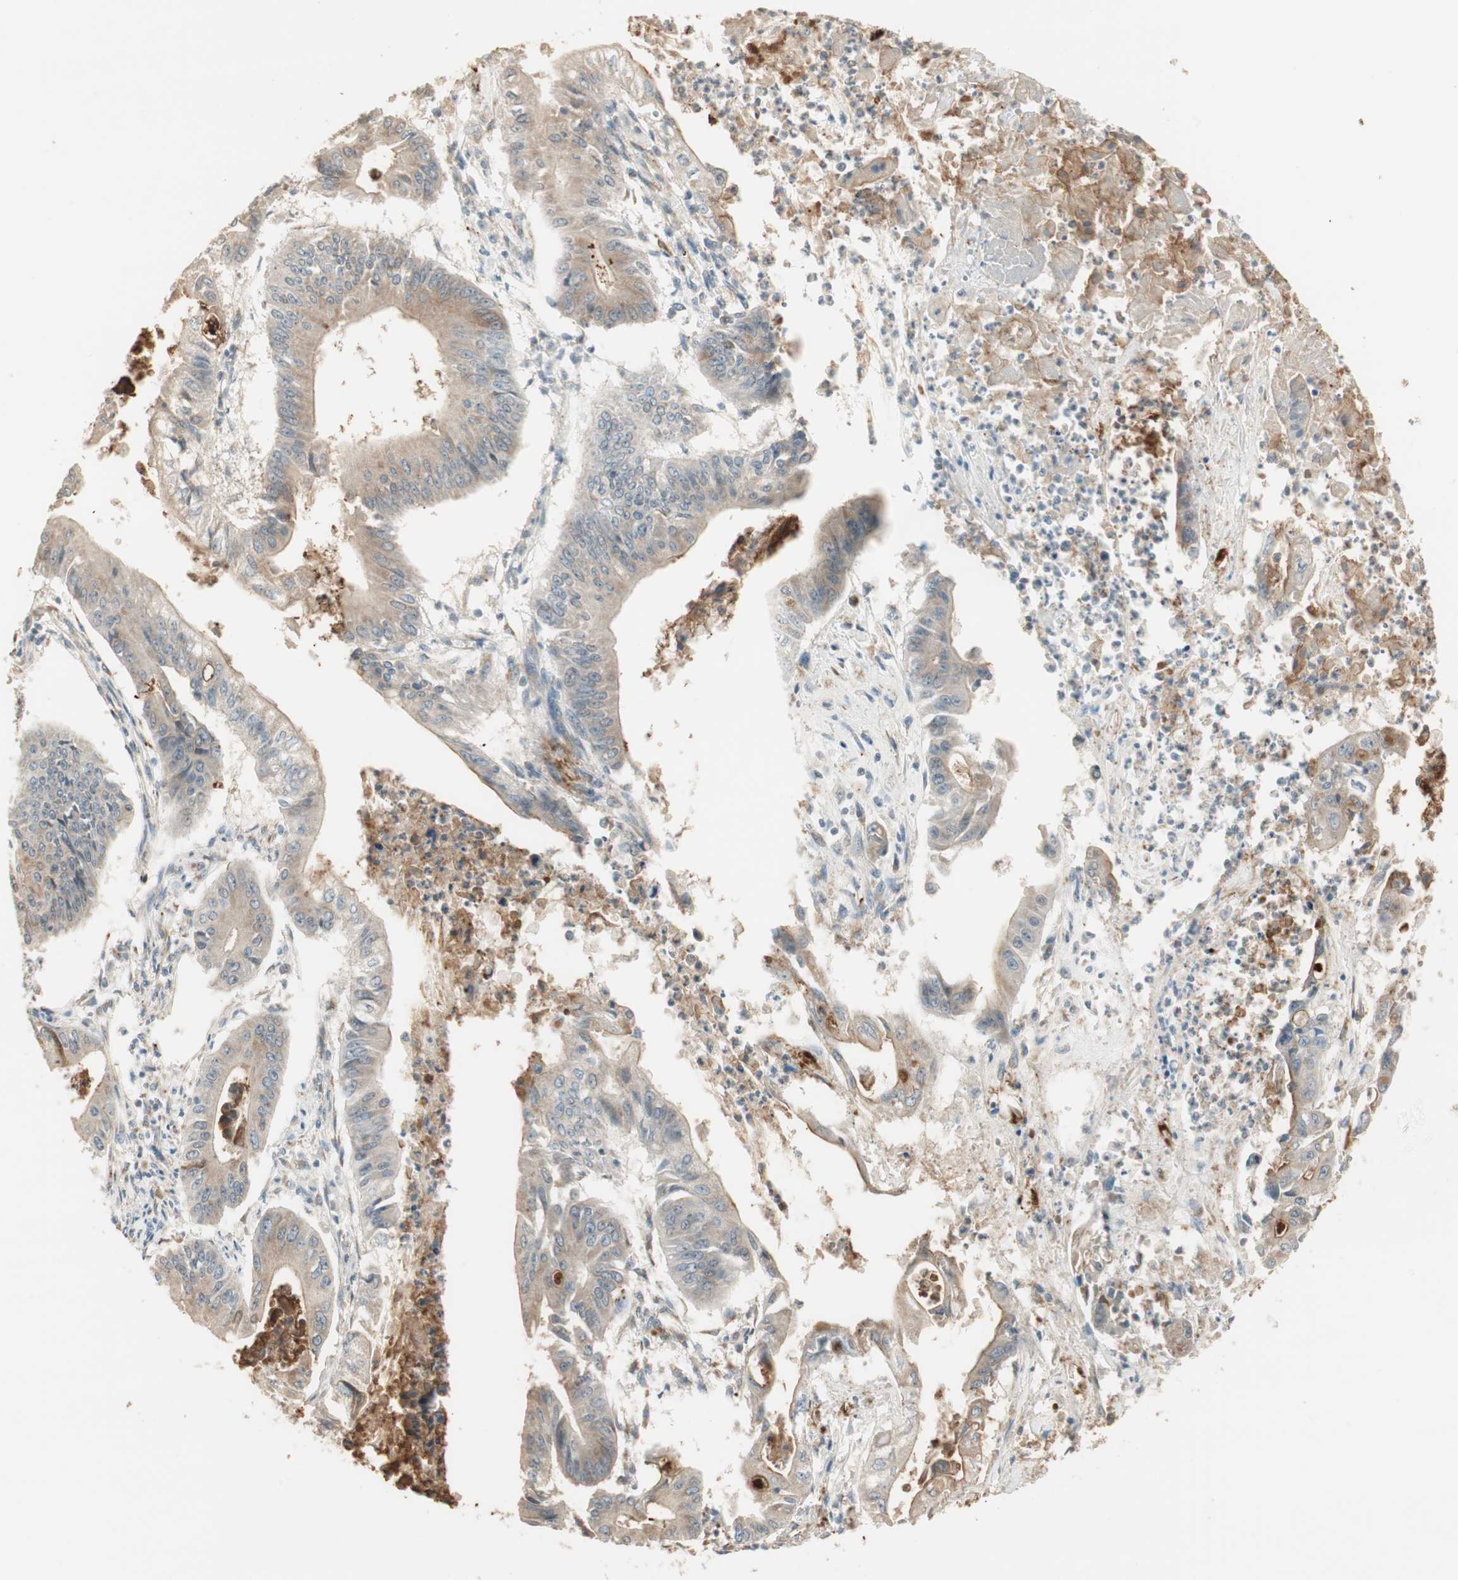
{"staining": {"intensity": "moderate", "quantity": "25%-75%", "location": "cytoplasmic/membranous"}, "tissue": "pancreatic cancer", "cell_type": "Tumor cells", "image_type": "cancer", "snomed": [{"axis": "morphology", "description": "Normal tissue, NOS"}, {"axis": "topography", "description": "Lymph node"}], "caption": "High-power microscopy captured an immunohistochemistry (IHC) micrograph of pancreatic cancer, revealing moderate cytoplasmic/membranous positivity in approximately 25%-75% of tumor cells. The staining was performed using DAB, with brown indicating positive protein expression. Nuclei are stained blue with hematoxylin.", "gene": "TASOR", "patient": {"sex": "male", "age": 62}}